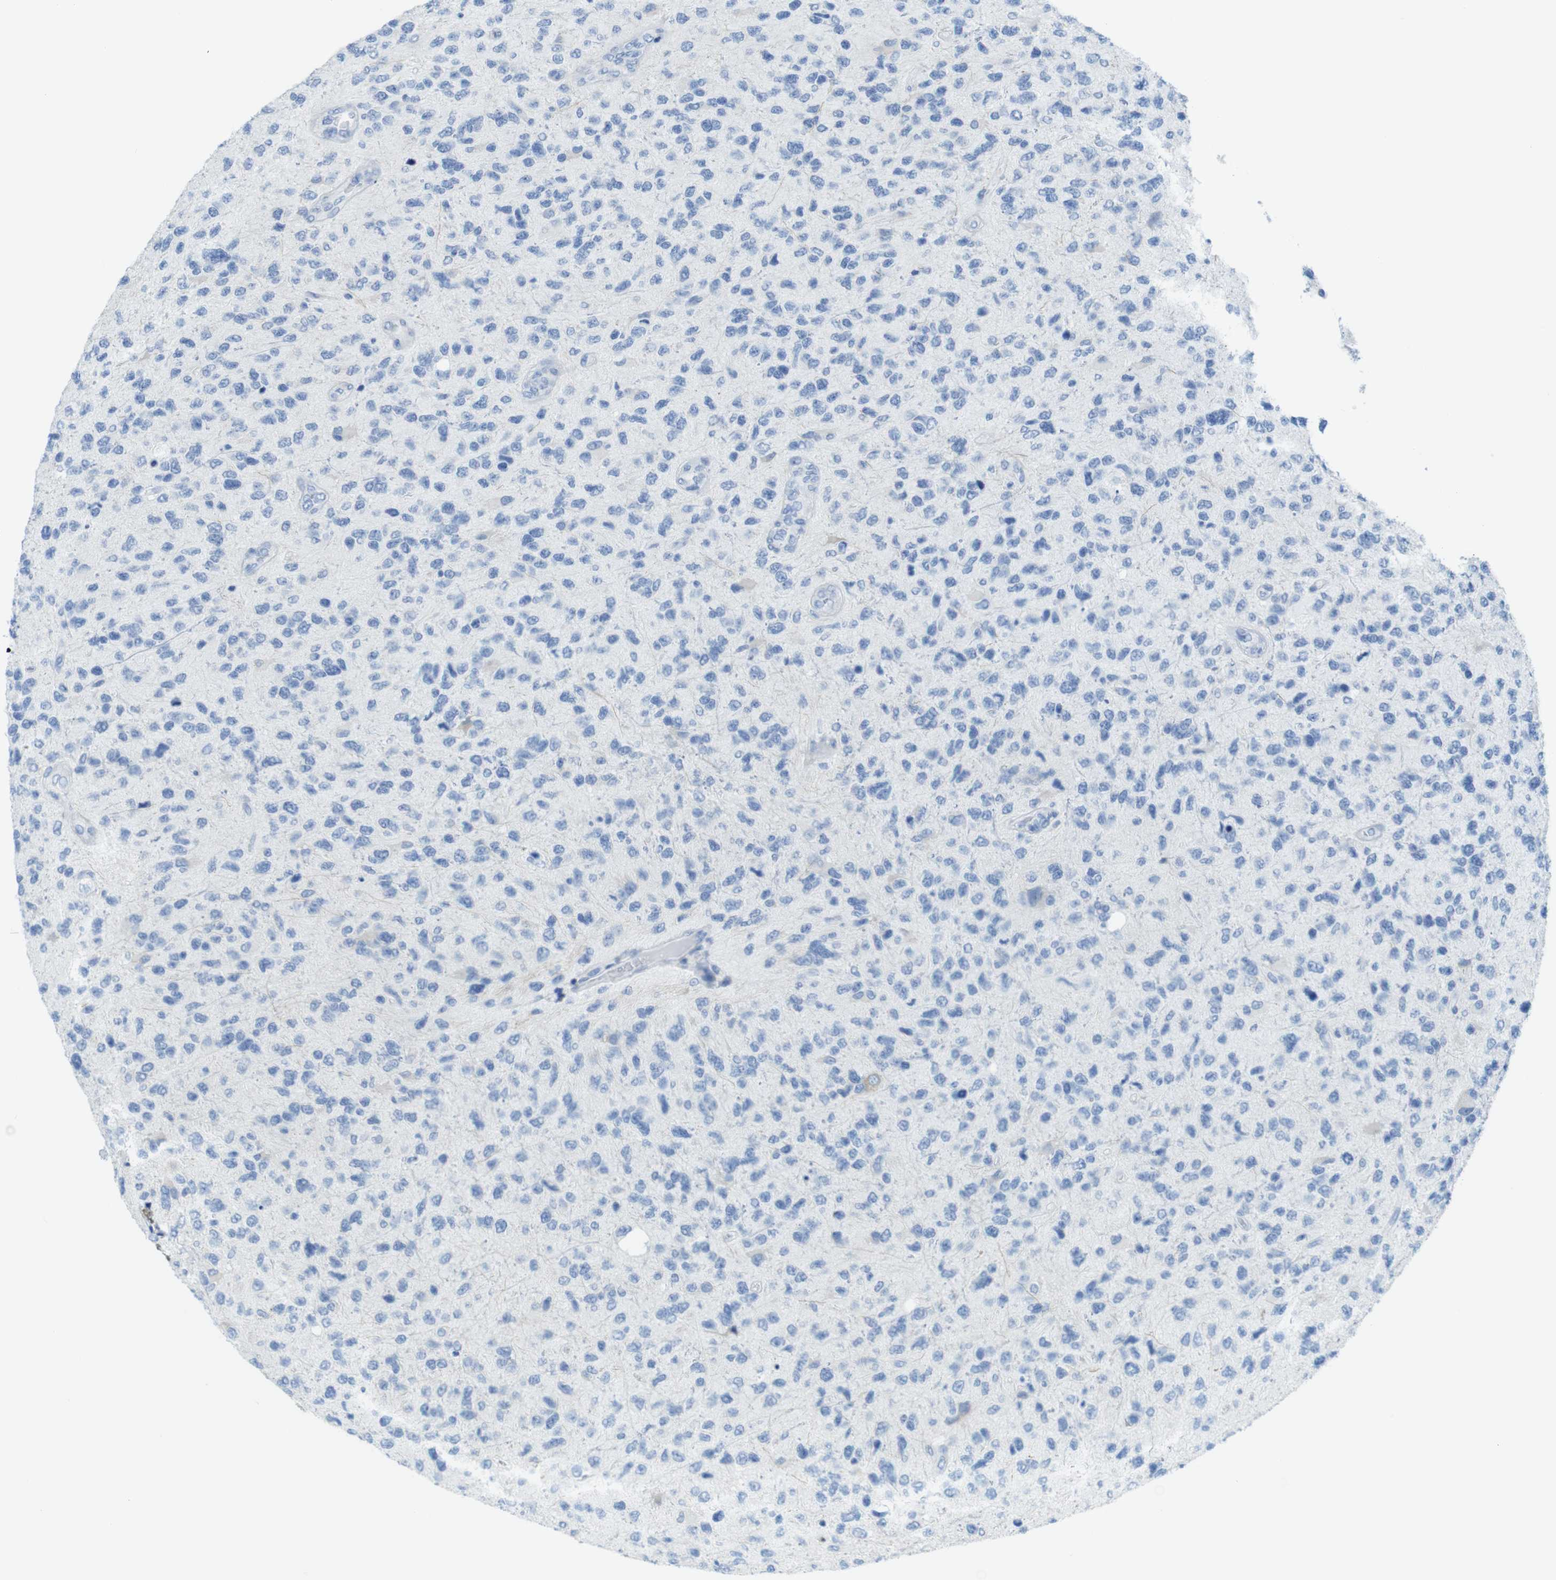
{"staining": {"intensity": "negative", "quantity": "none", "location": "none"}, "tissue": "glioma", "cell_type": "Tumor cells", "image_type": "cancer", "snomed": [{"axis": "morphology", "description": "Glioma, malignant, High grade"}, {"axis": "topography", "description": "Brain"}], "caption": "Malignant glioma (high-grade) stained for a protein using immunohistochemistry demonstrates no staining tumor cells.", "gene": "ASIC5", "patient": {"sex": "female", "age": 58}}